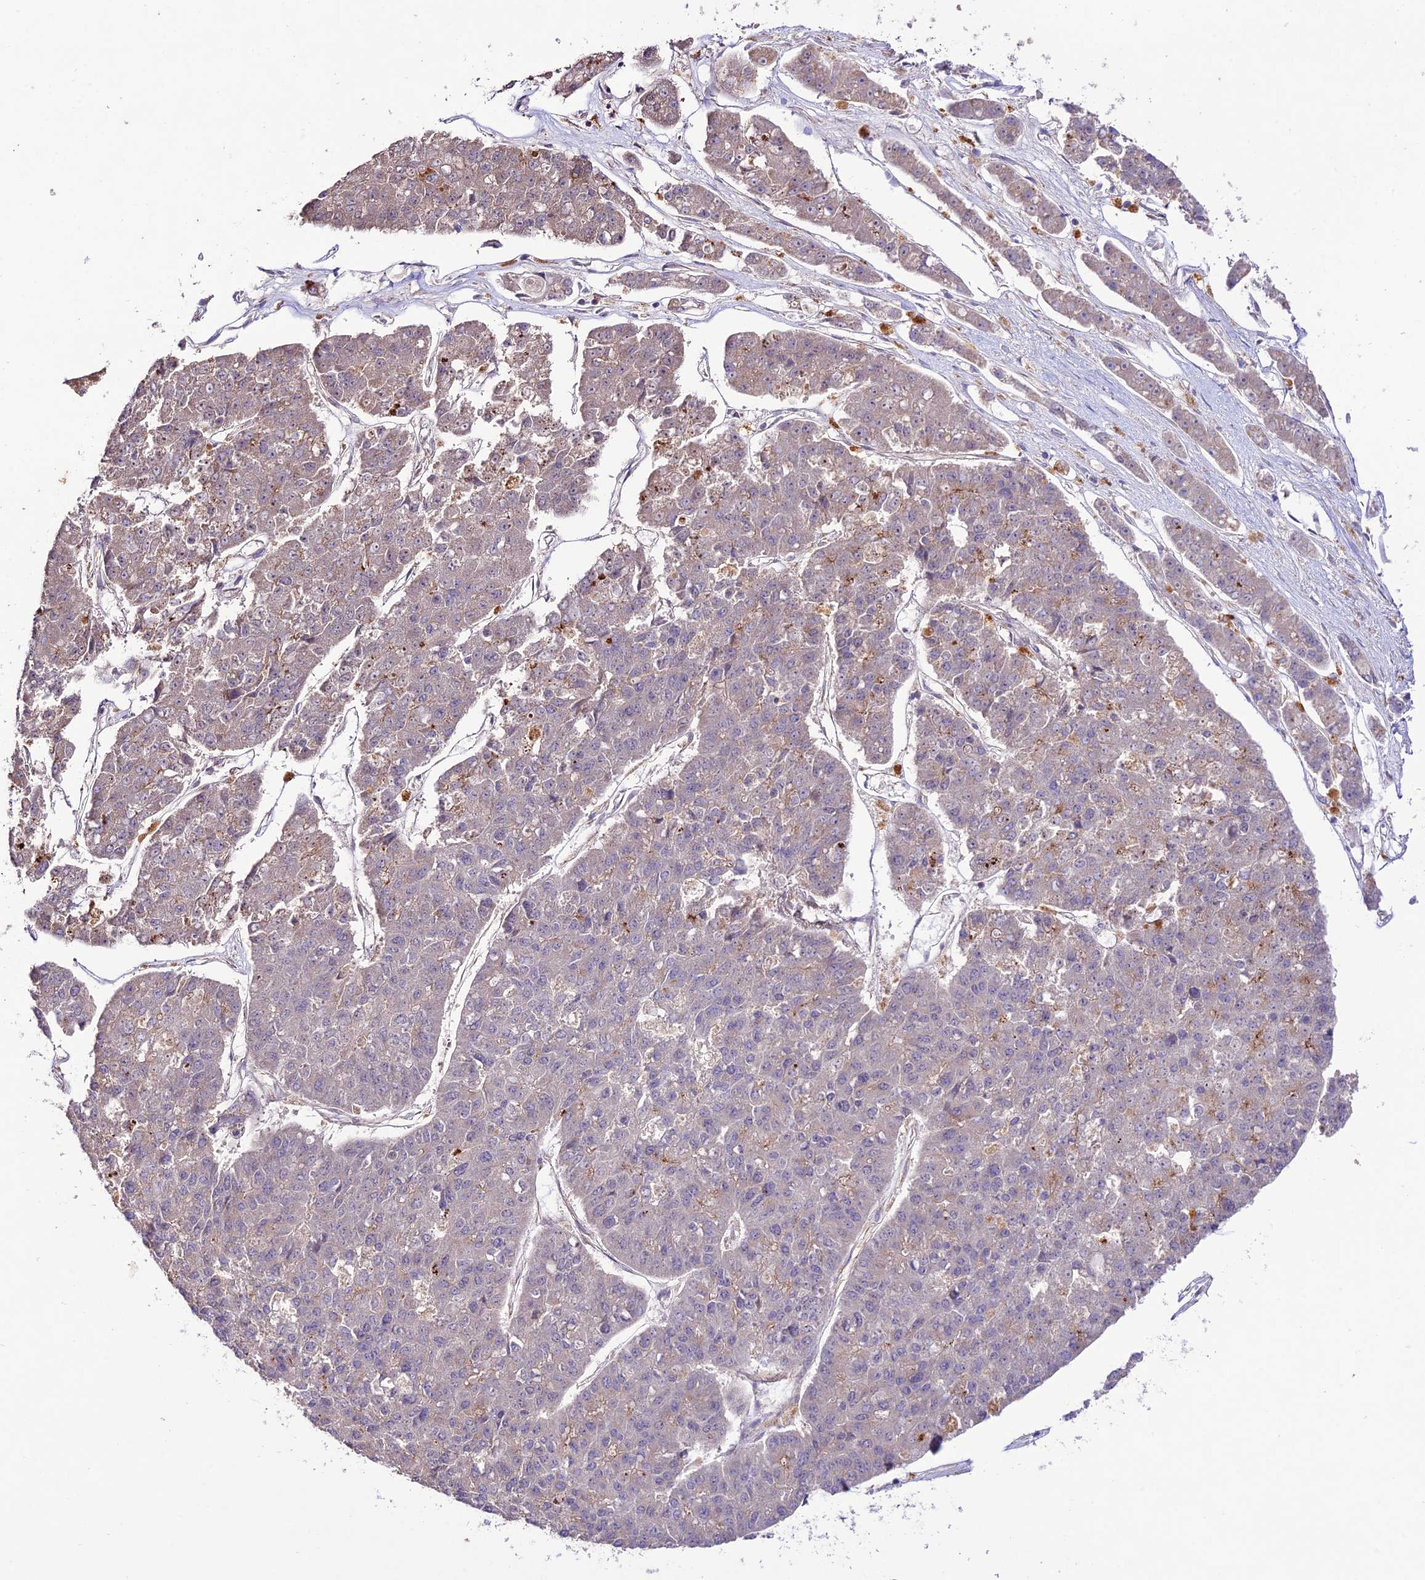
{"staining": {"intensity": "negative", "quantity": "none", "location": "none"}, "tissue": "pancreatic cancer", "cell_type": "Tumor cells", "image_type": "cancer", "snomed": [{"axis": "morphology", "description": "Adenocarcinoma, NOS"}, {"axis": "topography", "description": "Pancreas"}], "caption": "A high-resolution histopathology image shows IHC staining of adenocarcinoma (pancreatic), which demonstrates no significant expression in tumor cells. (Stains: DAB (3,3'-diaminobenzidine) immunohistochemistry with hematoxylin counter stain, Microscopy: brightfield microscopy at high magnification).", "gene": "TMEM259", "patient": {"sex": "male", "age": 50}}